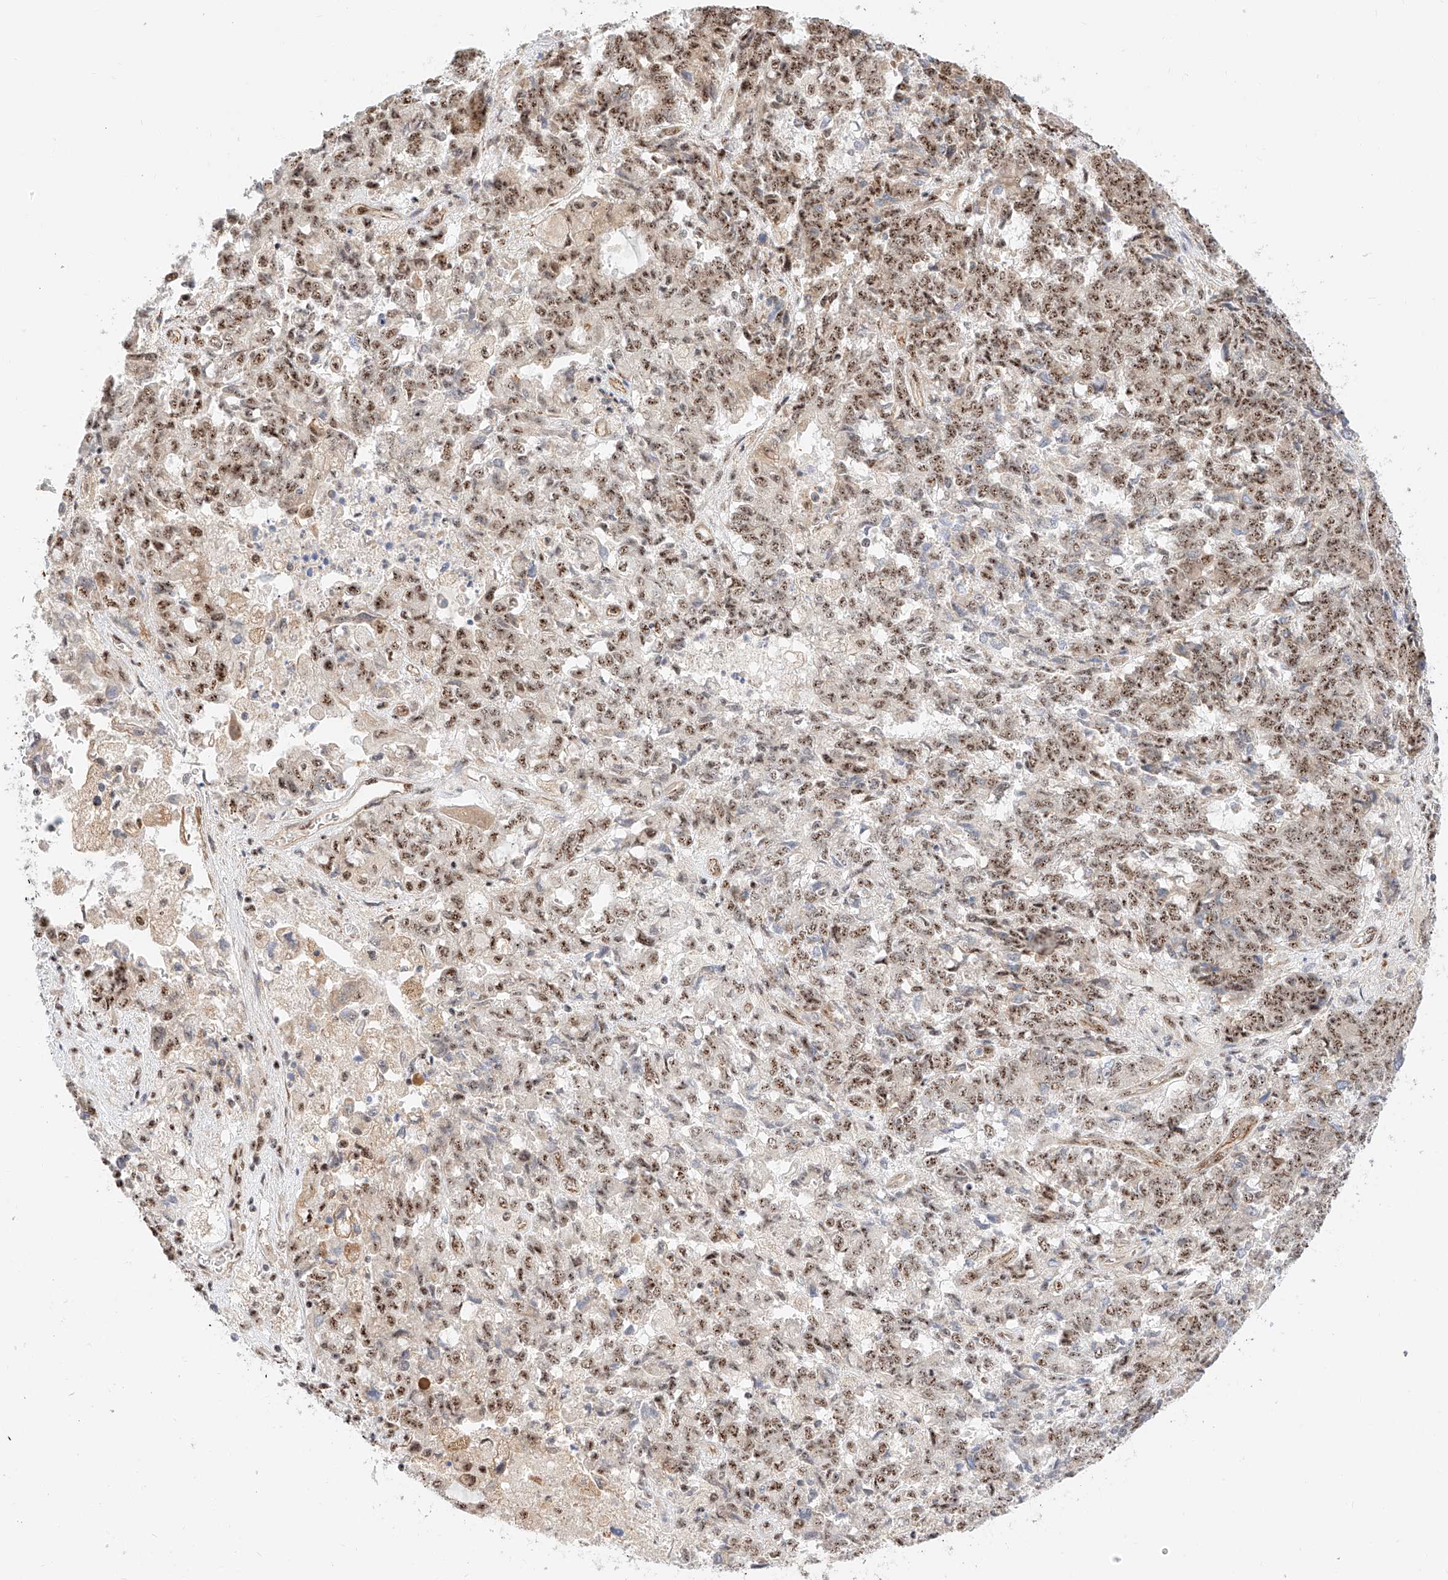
{"staining": {"intensity": "moderate", "quantity": "25%-75%", "location": "nuclear"}, "tissue": "endometrial cancer", "cell_type": "Tumor cells", "image_type": "cancer", "snomed": [{"axis": "morphology", "description": "Adenocarcinoma, NOS"}, {"axis": "topography", "description": "Endometrium"}], "caption": "High-power microscopy captured an immunohistochemistry micrograph of endometrial adenocarcinoma, revealing moderate nuclear positivity in approximately 25%-75% of tumor cells.", "gene": "ATXN7L2", "patient": {"sex": "female", "age": 80}}